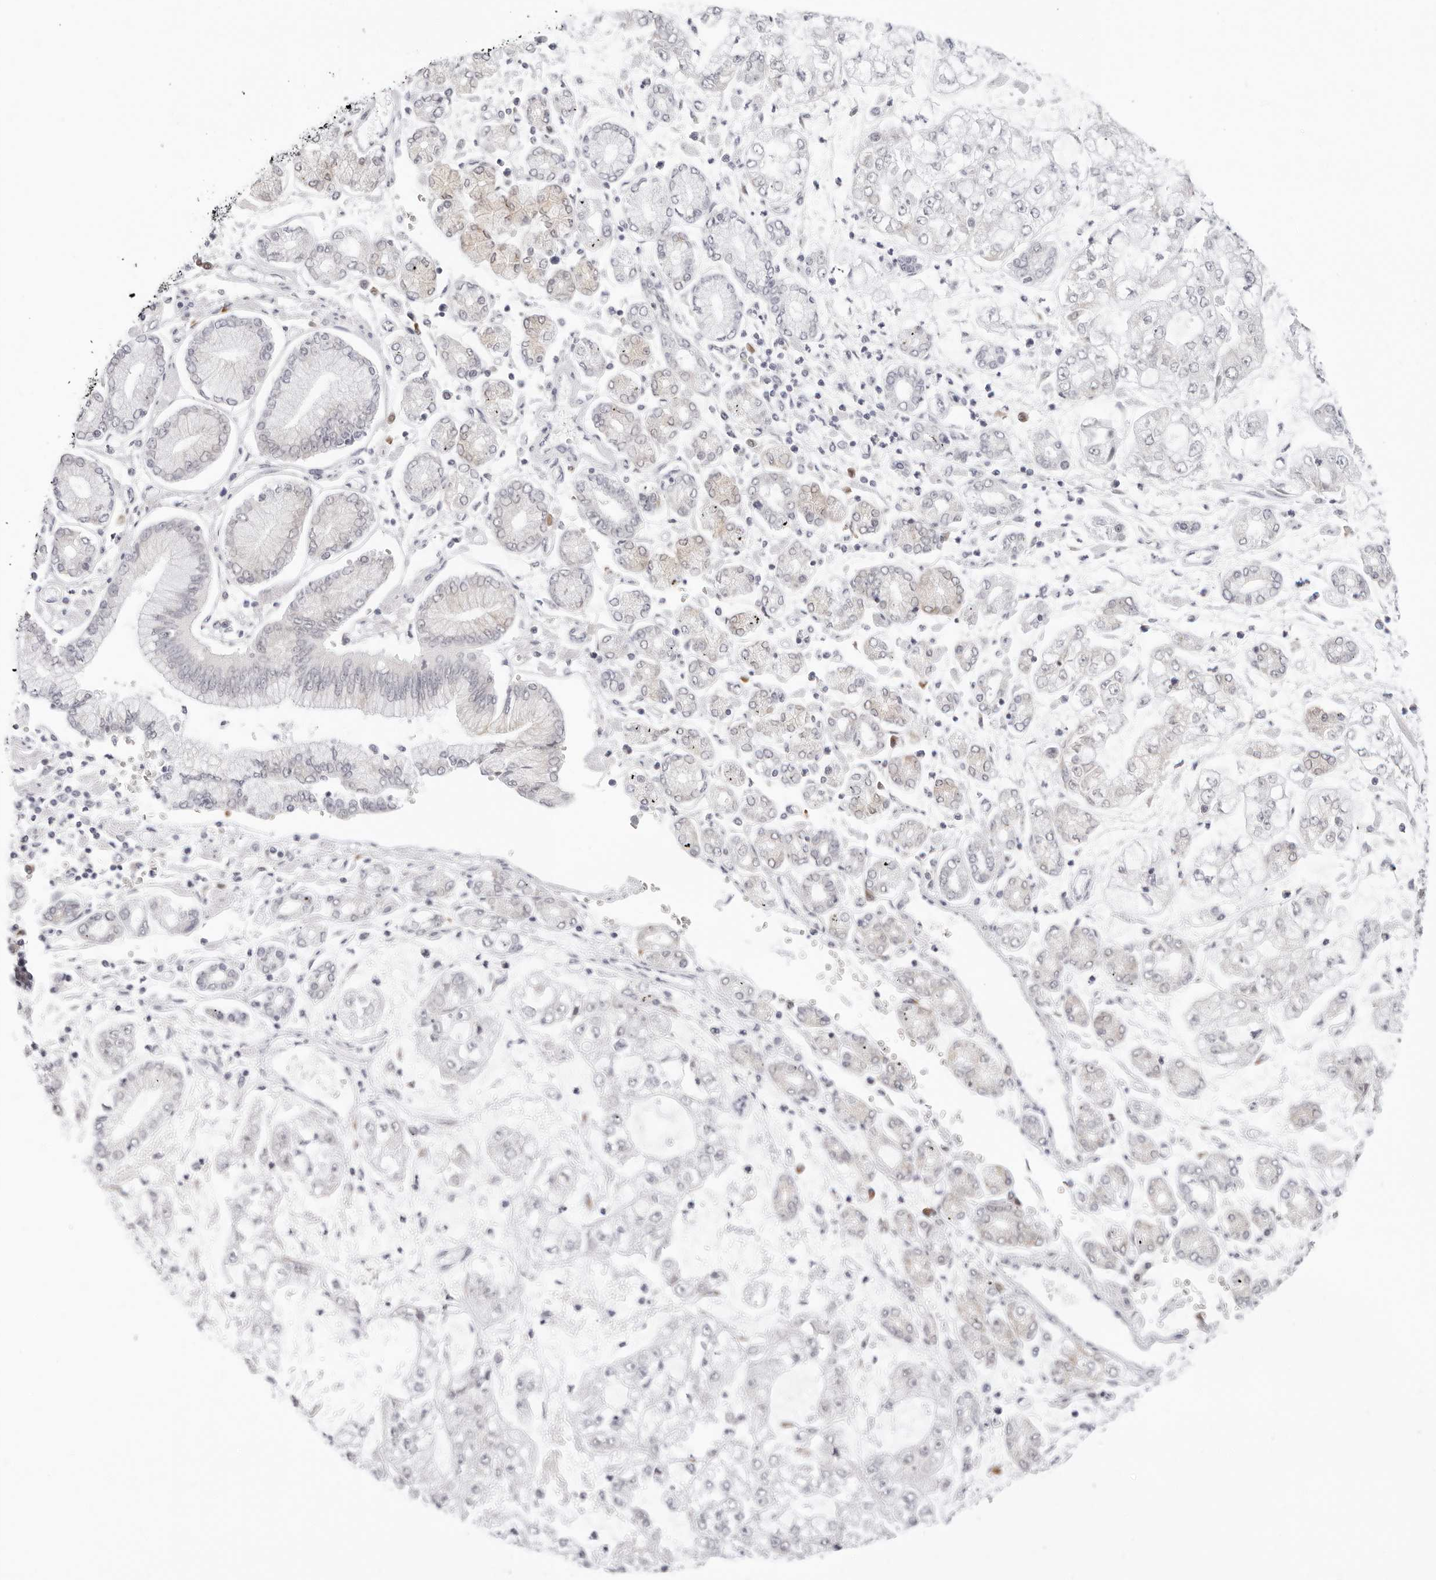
{"staining": {"intensity": "negative", "quantity": "none", "location": "none"}, "tissue": "stomach cancer", "cell_type": "Tumor cells", "image_type": "cancer", "snomed": [{"axis": "morphology", "description": "Adenocarcinoma, NOS"}, {"axis": "topography", "description": "Stomach"}], "caption": "High magnification brightfield microscopy of adenocarcinoma (stomach) stained with DAB (brown) and counterstained with hematoxylin (blue): tumor cells show no significant positivity.", "gene": "EDN2", "patient": {"sex": "male", "age": 76}}